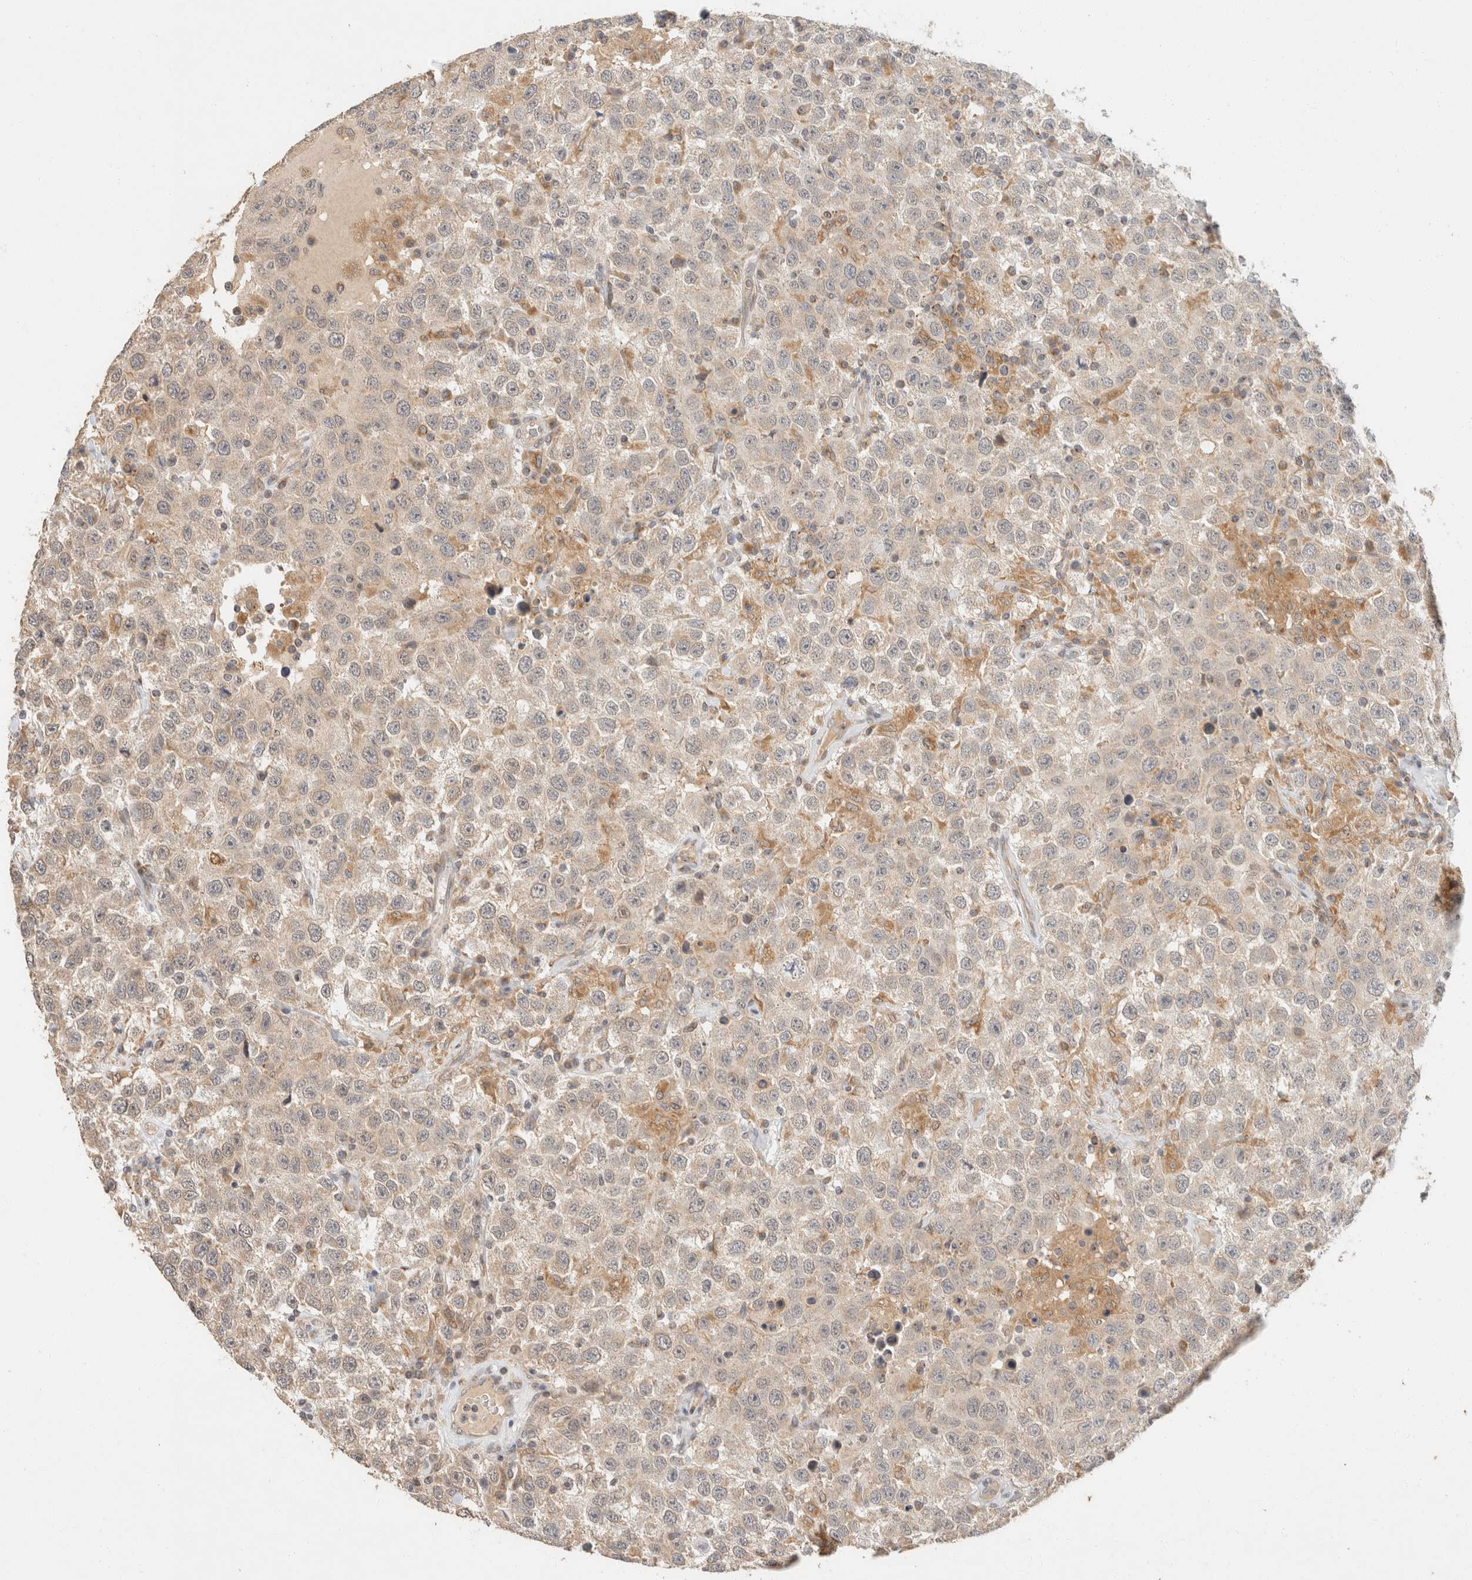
{"staining": {"intensity": "negative", "quantity": "none", "location": "none"}, "tissue": "testis cancer", "cell_type": "Tumor cells", "image_type": "cancer", "snomed": [{"axis": "morphology", "description": "Seminoma, NOS"}, {"axis": "topography", "description": "Testis"}], "caption": "Immunohistochemistry of human testis seminoma reveals no expression in tumor cells.", "gene": "TACC1", "patient": {"sex": "male", "age": 41}}